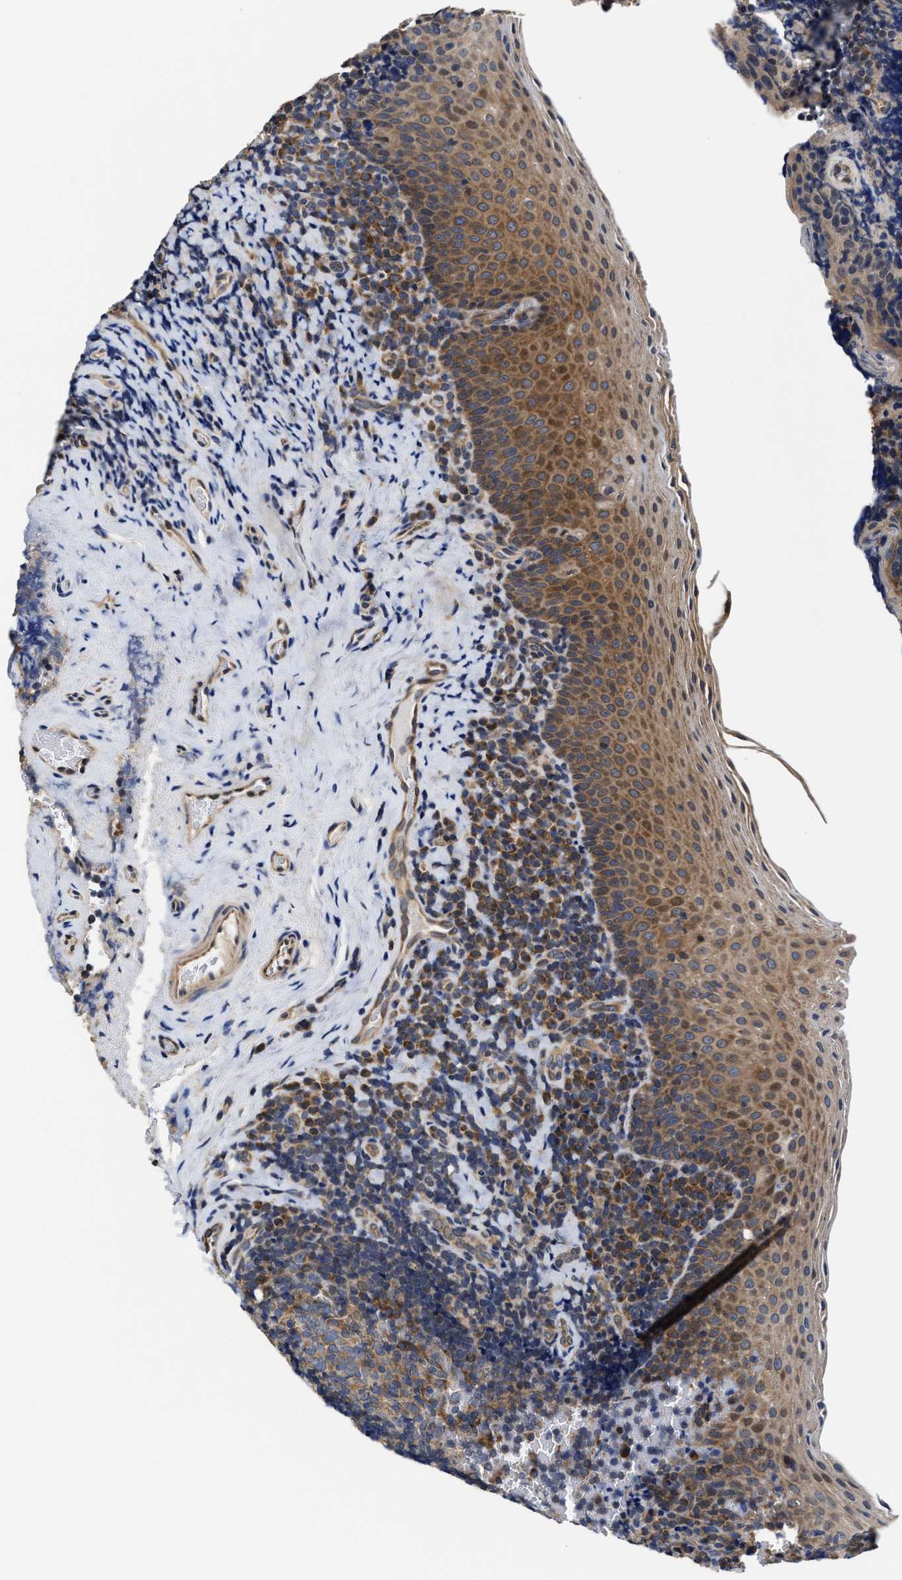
{"staining": {"intensity": "moderate", "quantity": "<25%", "location": "cytoplasmic/membranous"}, "tissue": "tonsil", "cell_type": "Germinal center cells", "image_type": "normal", "snomed": [{"axis": "morphology", "description": "Normal tissue, NOS"}, {"axis": "morphology", "description": "Inflammation, NOS"}, {"axis": "topography", "description": "Tonsil"}], "caption": "Immunohistochemistry of unremarkable tonsil demonstrates low levels of moderate cytoplasmic/membranous positivity in approximately <25% of germinal center cells.", "gene": "TRAF6", "patient": {"sex": "female", "age": 31}}